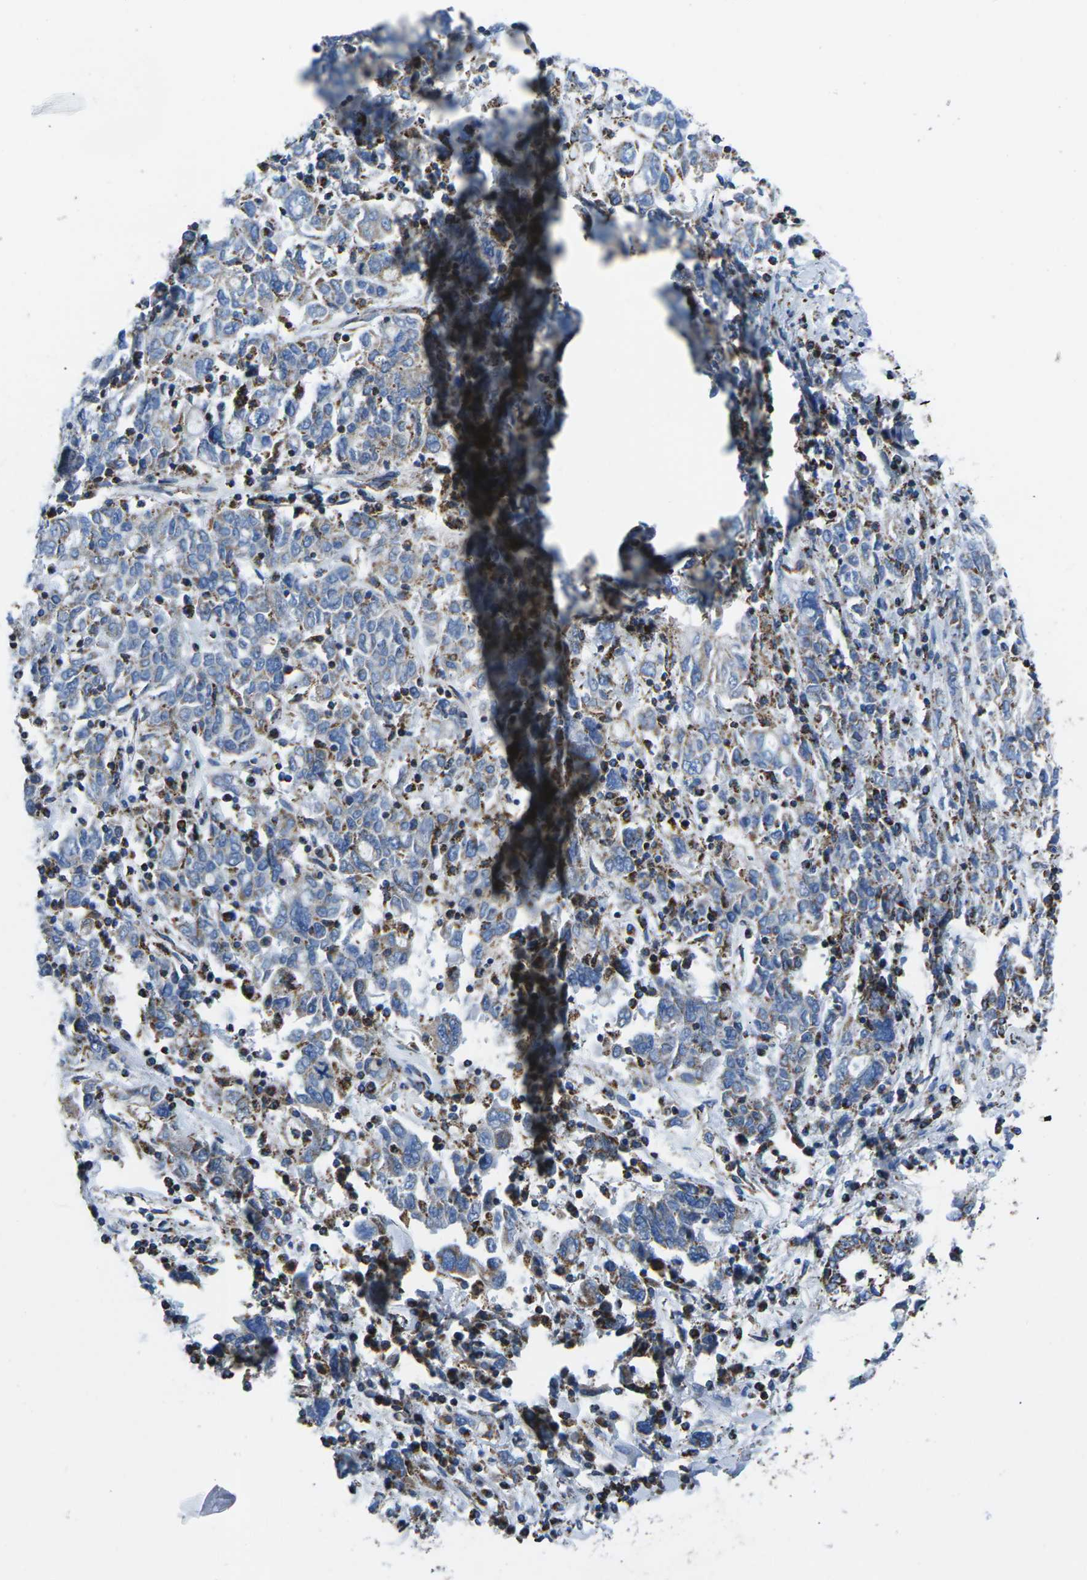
{"staining": {"intensity": "negative", "quantity": "none", "location": "none"}, "tissue": "ovarian cancer", "cell_type": "Tumor cells", "image_type": "cancer", "snomed": [{"axis": "morphology", "description": "Carcinoma, endometroid"}, {"axis": "topography", "description": "Ovary"}], "caption": "DAB (3,3'-diaminobenzidine) immunohistochemical staining of human ovarian endometroid carcinoma exhibits no significant expression in tumor cells.", "gene": "MT-CO2", "patient": {"sex": "female", "age": 62}}